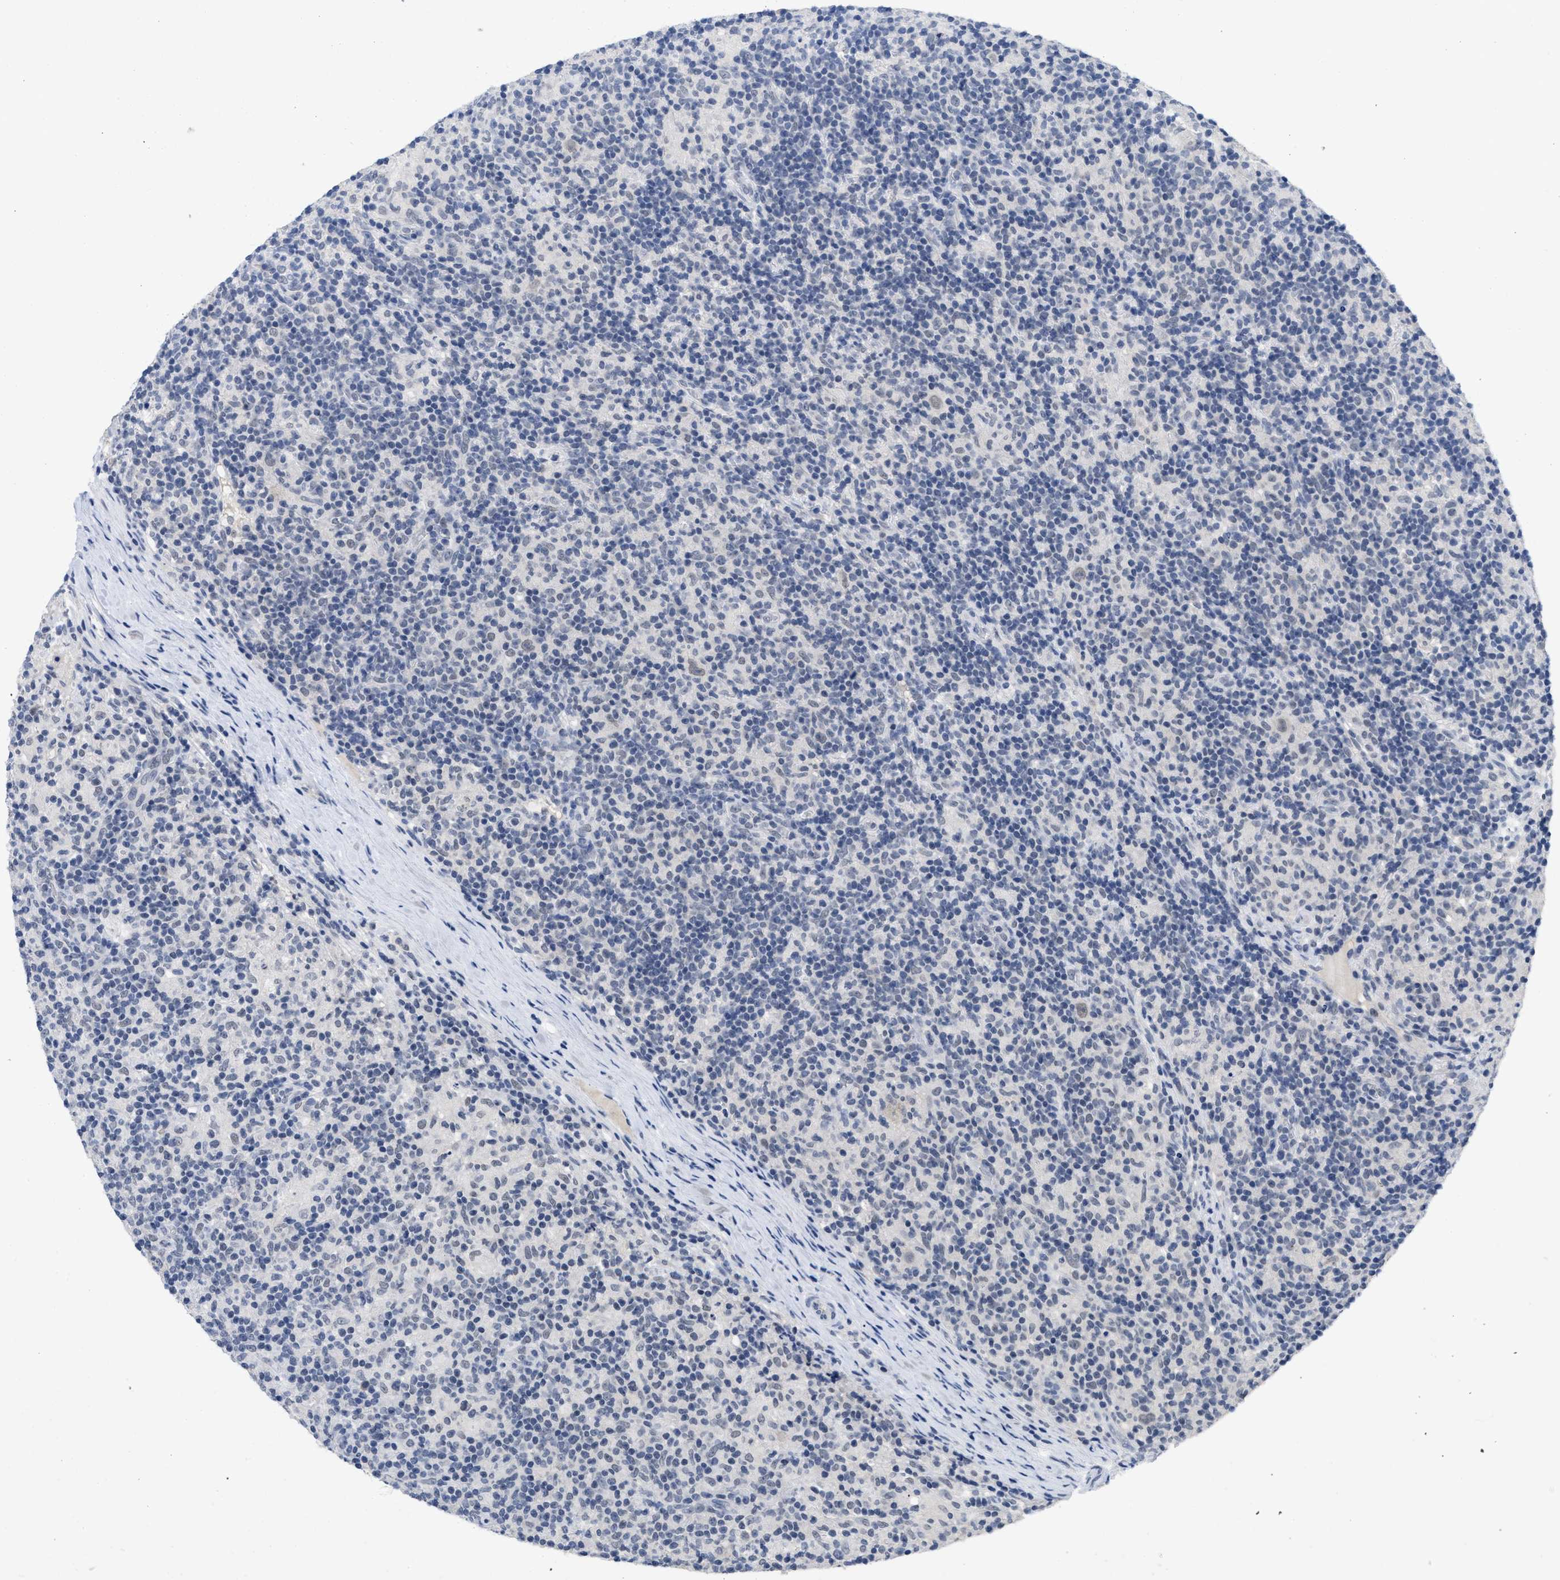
{"staining": {"intensity": "weak", "quantity": "<25%", "location": "nuclear"}, "tissue": "lymphoma", "cell_type": "Tumor cells", "image_type": "cancer", "snomed": [{"axis": "morphology", "description": "Hodgkin's disease, NOS"}, {"axis": "topography", "description": "Lymph node"}], "caption": "This is an immunohistochemistry histopathology image of human Hodgkin's disease. There is no staining in tumor cells.", "gene": "GGNBP2", "patient": {"sex": "male", "age": 70}}